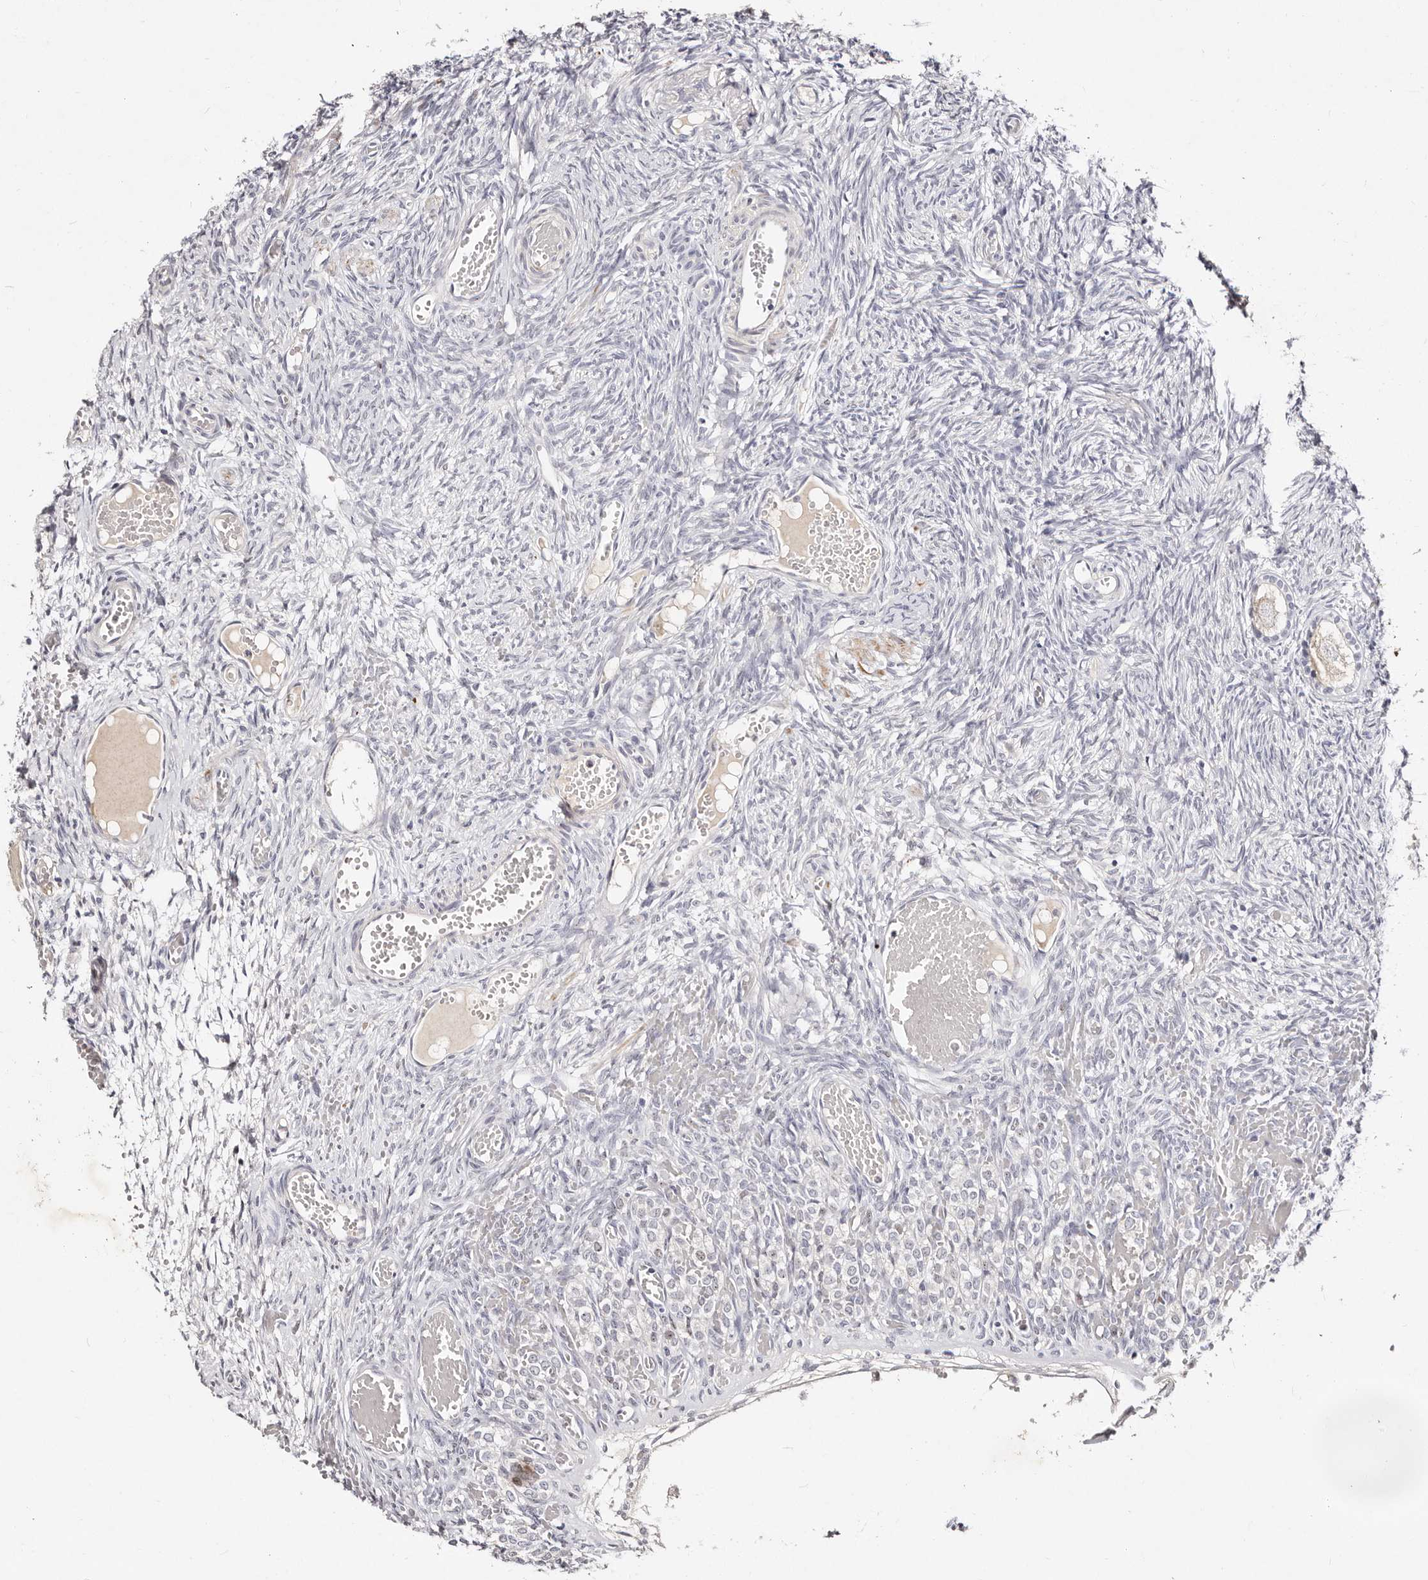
{"staining": {"intensity": "weak", "quantity": "<25%", "location": "cytoplasmic/membranous"}, "tissue": "ovary", "cell_type": "Follicle cells", "image_type": "normal", "snomed": [{"axis": "morphology", "description": "Adenocarcinoma, NOS"}, {"axis": "topography", "description": "Endometrium"}], "caption": "The micrograph reveals no staining of follicle cells in unremarkable ovary.", "gene": "MRPS33", "patient": {"sex": "female", "age": 32}}